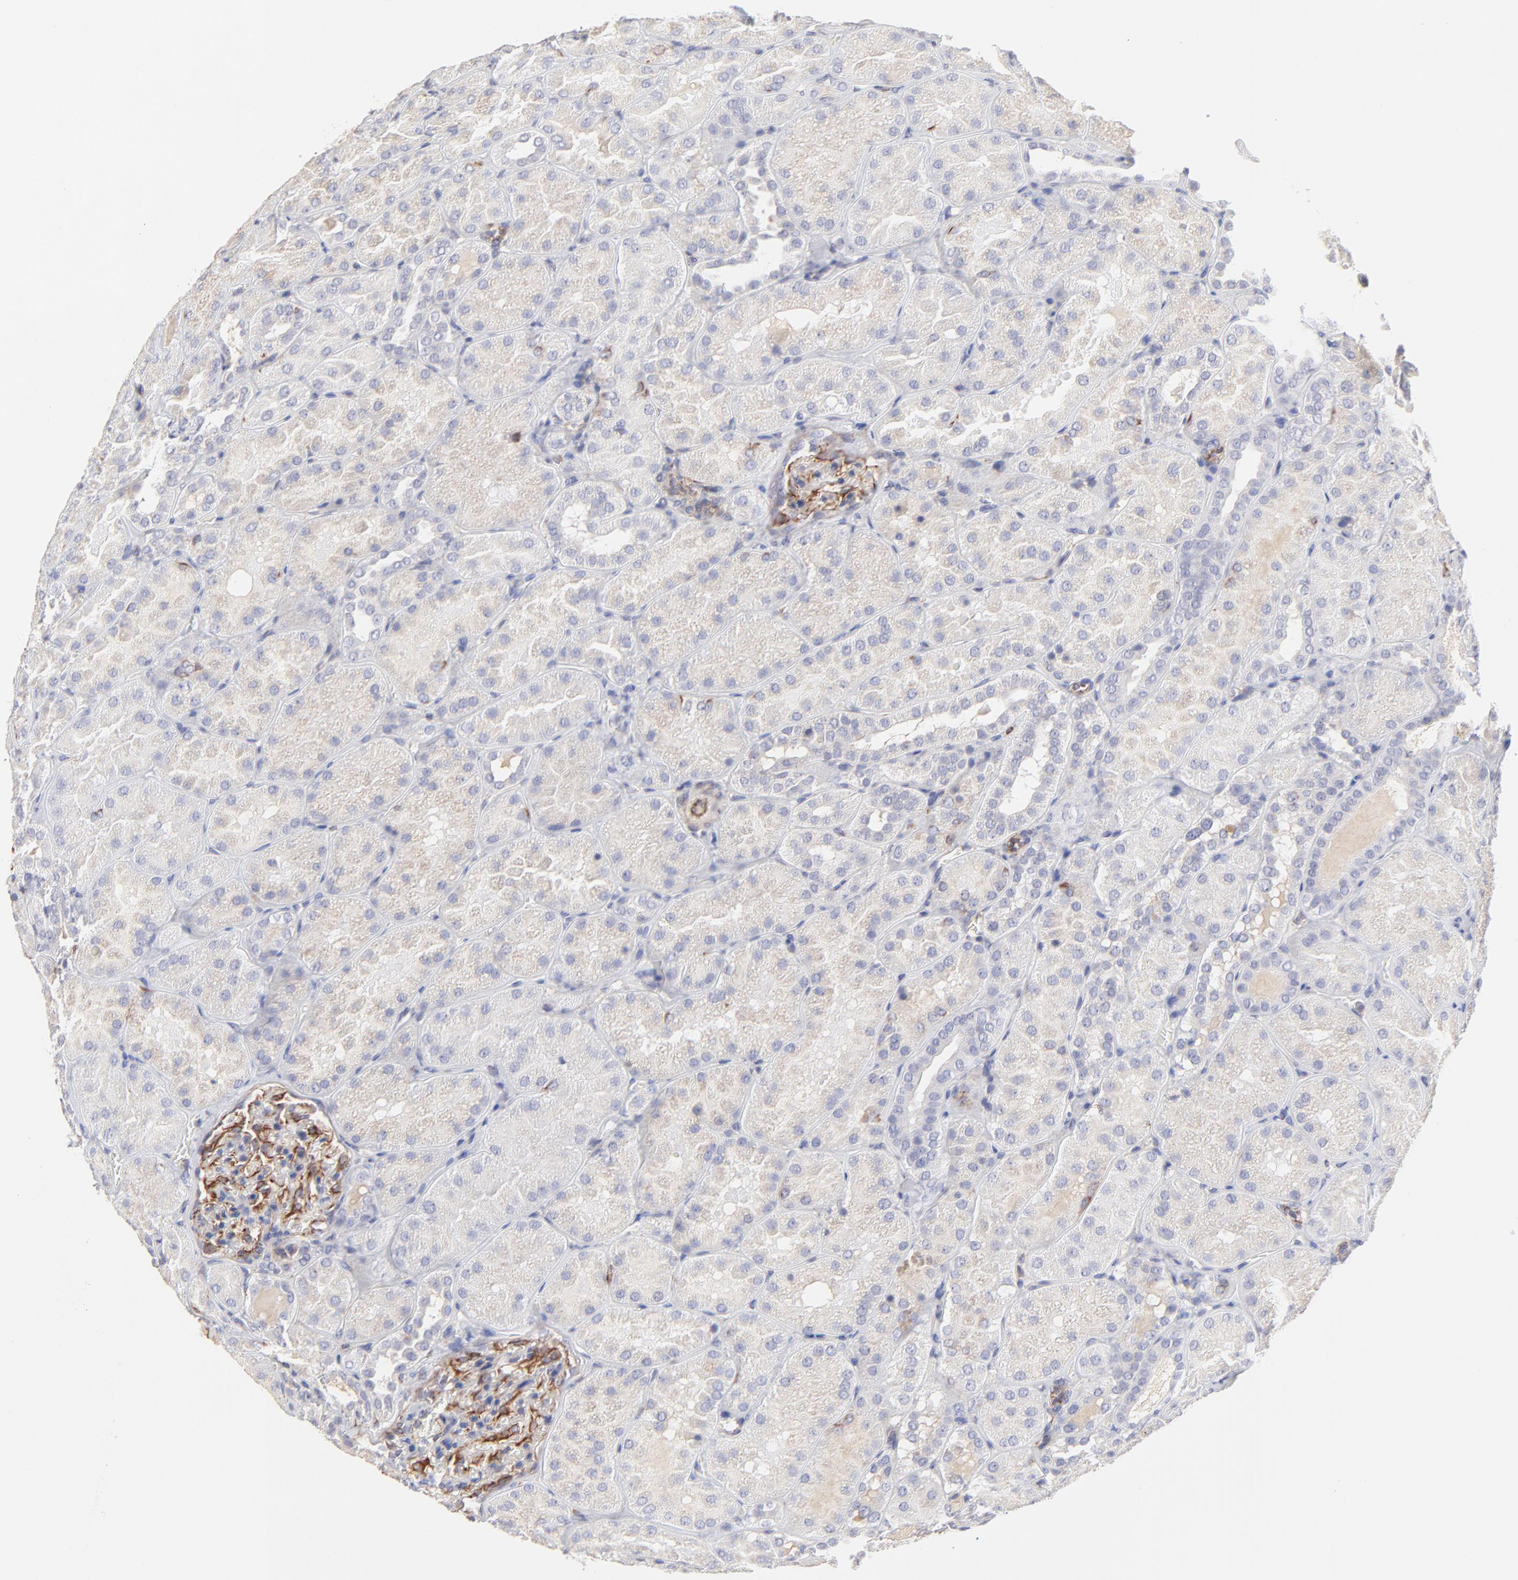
{"staining": {"intensity": "strong", "quantity": ">75%", "location": "cytoplasmic/membranous"}, "tissue": "kidney", "cell_type": "Cells in glomeruli", "image_type": "normal", "snomed": [{"axis": "morphology", "description": "Normal tissue, NOS"}, {"axis": "topography", "description": "Kidney"}], "caption": "Immunohistochemical staining of normal human kidney shows >75% levels of strong cytoplasmic/membranous protein expression in approximately >75% of cells in glomeruli. The protein is shown in brown color, while the nuclei are stained blue.", "gene": "COX8C", "patient": {"sex": "male", "age": 28}}